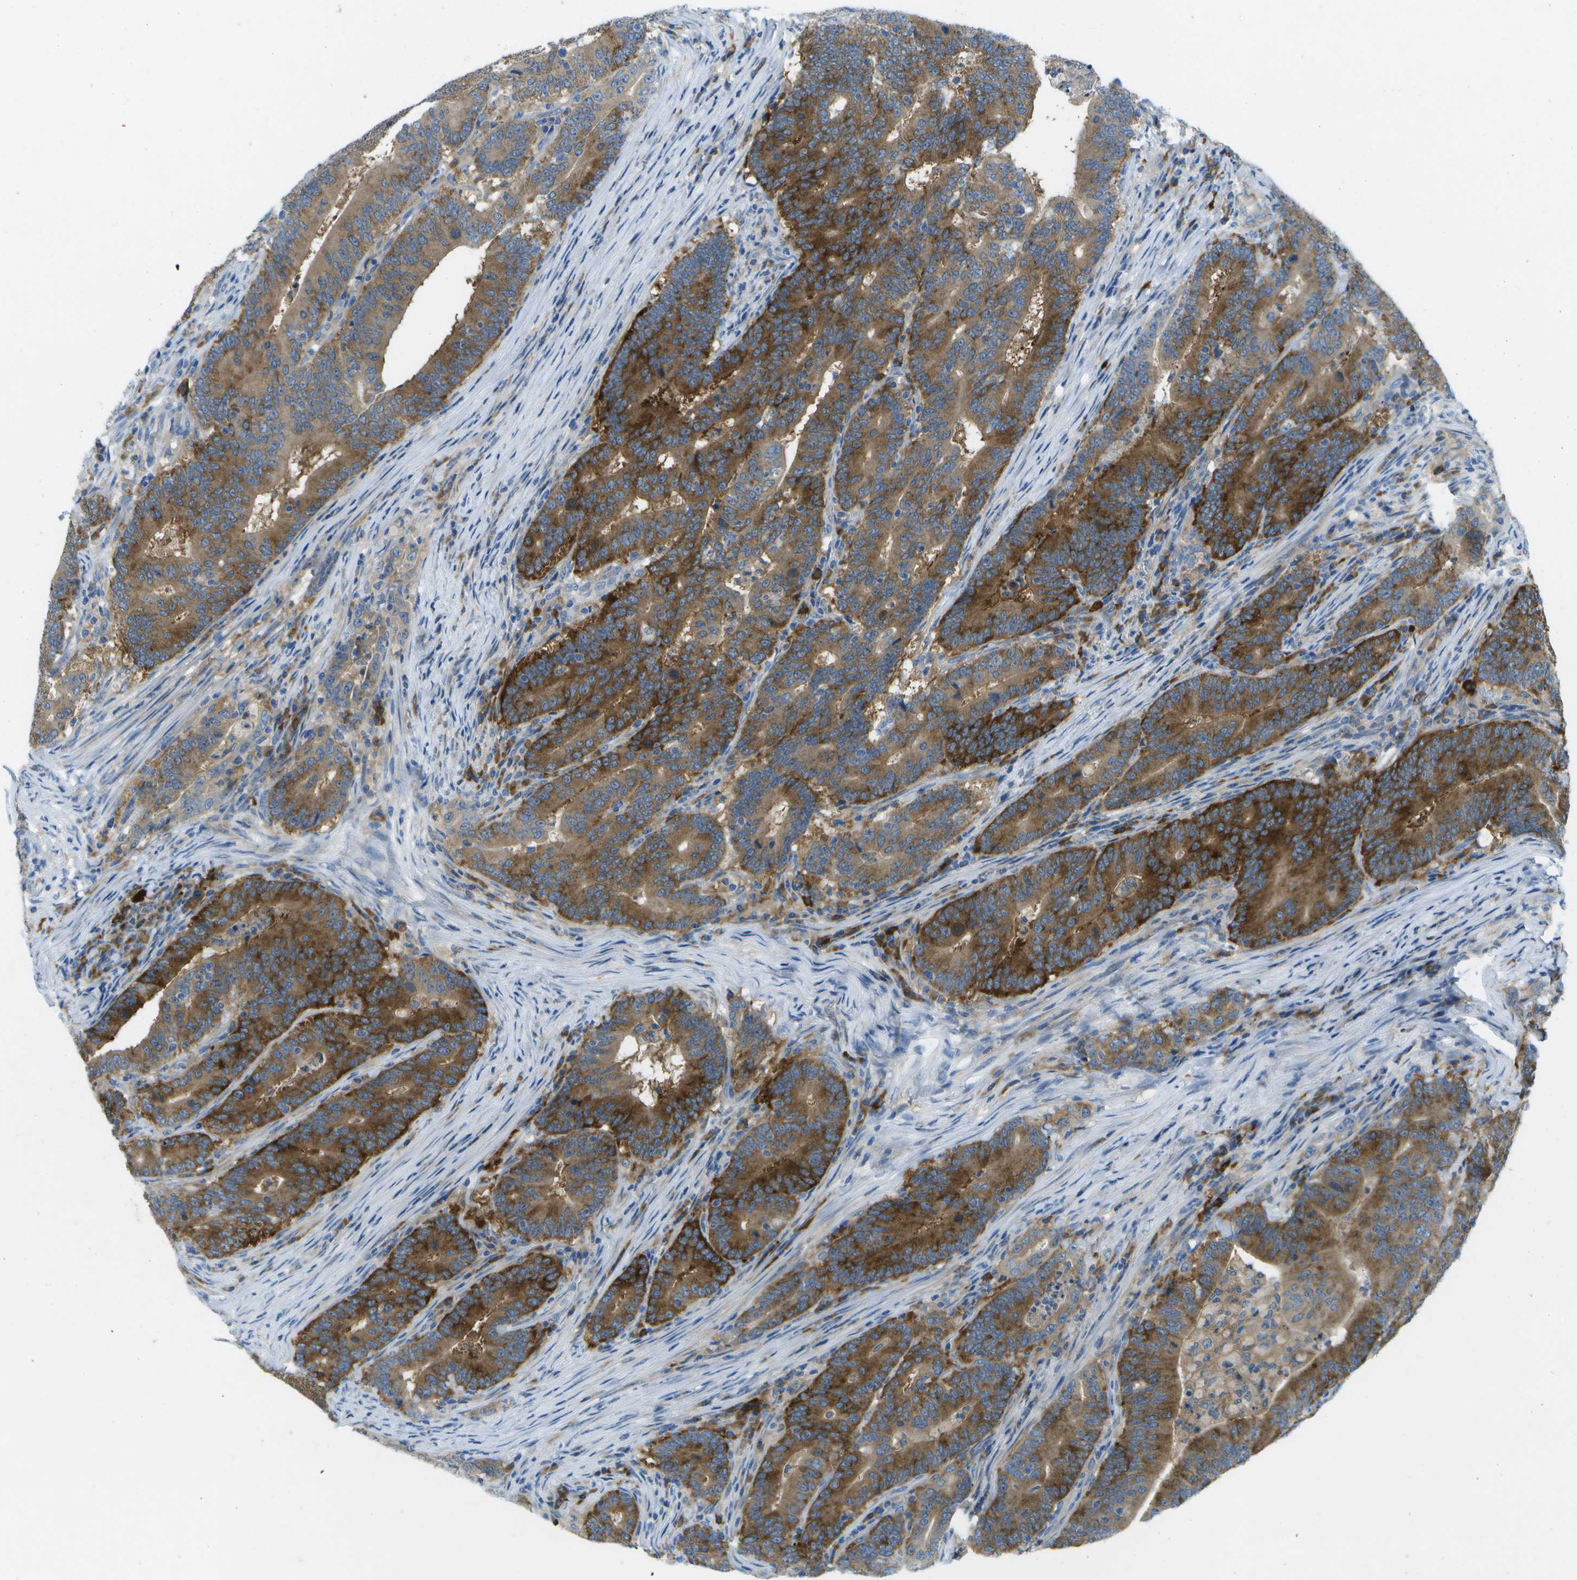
{"staining": {"intensity": "strong", "quantity": ">75%", "location": "cytoplasmic/membranous"}, "tissue": "colorectal cancer", "cell_type": "Tumor cells", "image_type": "cancer", "snomed": [{"axis": "morphology", "description": "Normal tissue, NOS"}, {"axis": "morphology", "description": "Adenocarcinoma, NOS"}, {"axis": "topography", "description": "Colon"}], "caption": "A high amount of strong cytoplasmic/membranous positivity is seen in approximately >75% of tumor cells in adenocarcinoma (colorectal) tissue.", "gene": "WNK2", "patient": {"sex": "female", "age": 66}}